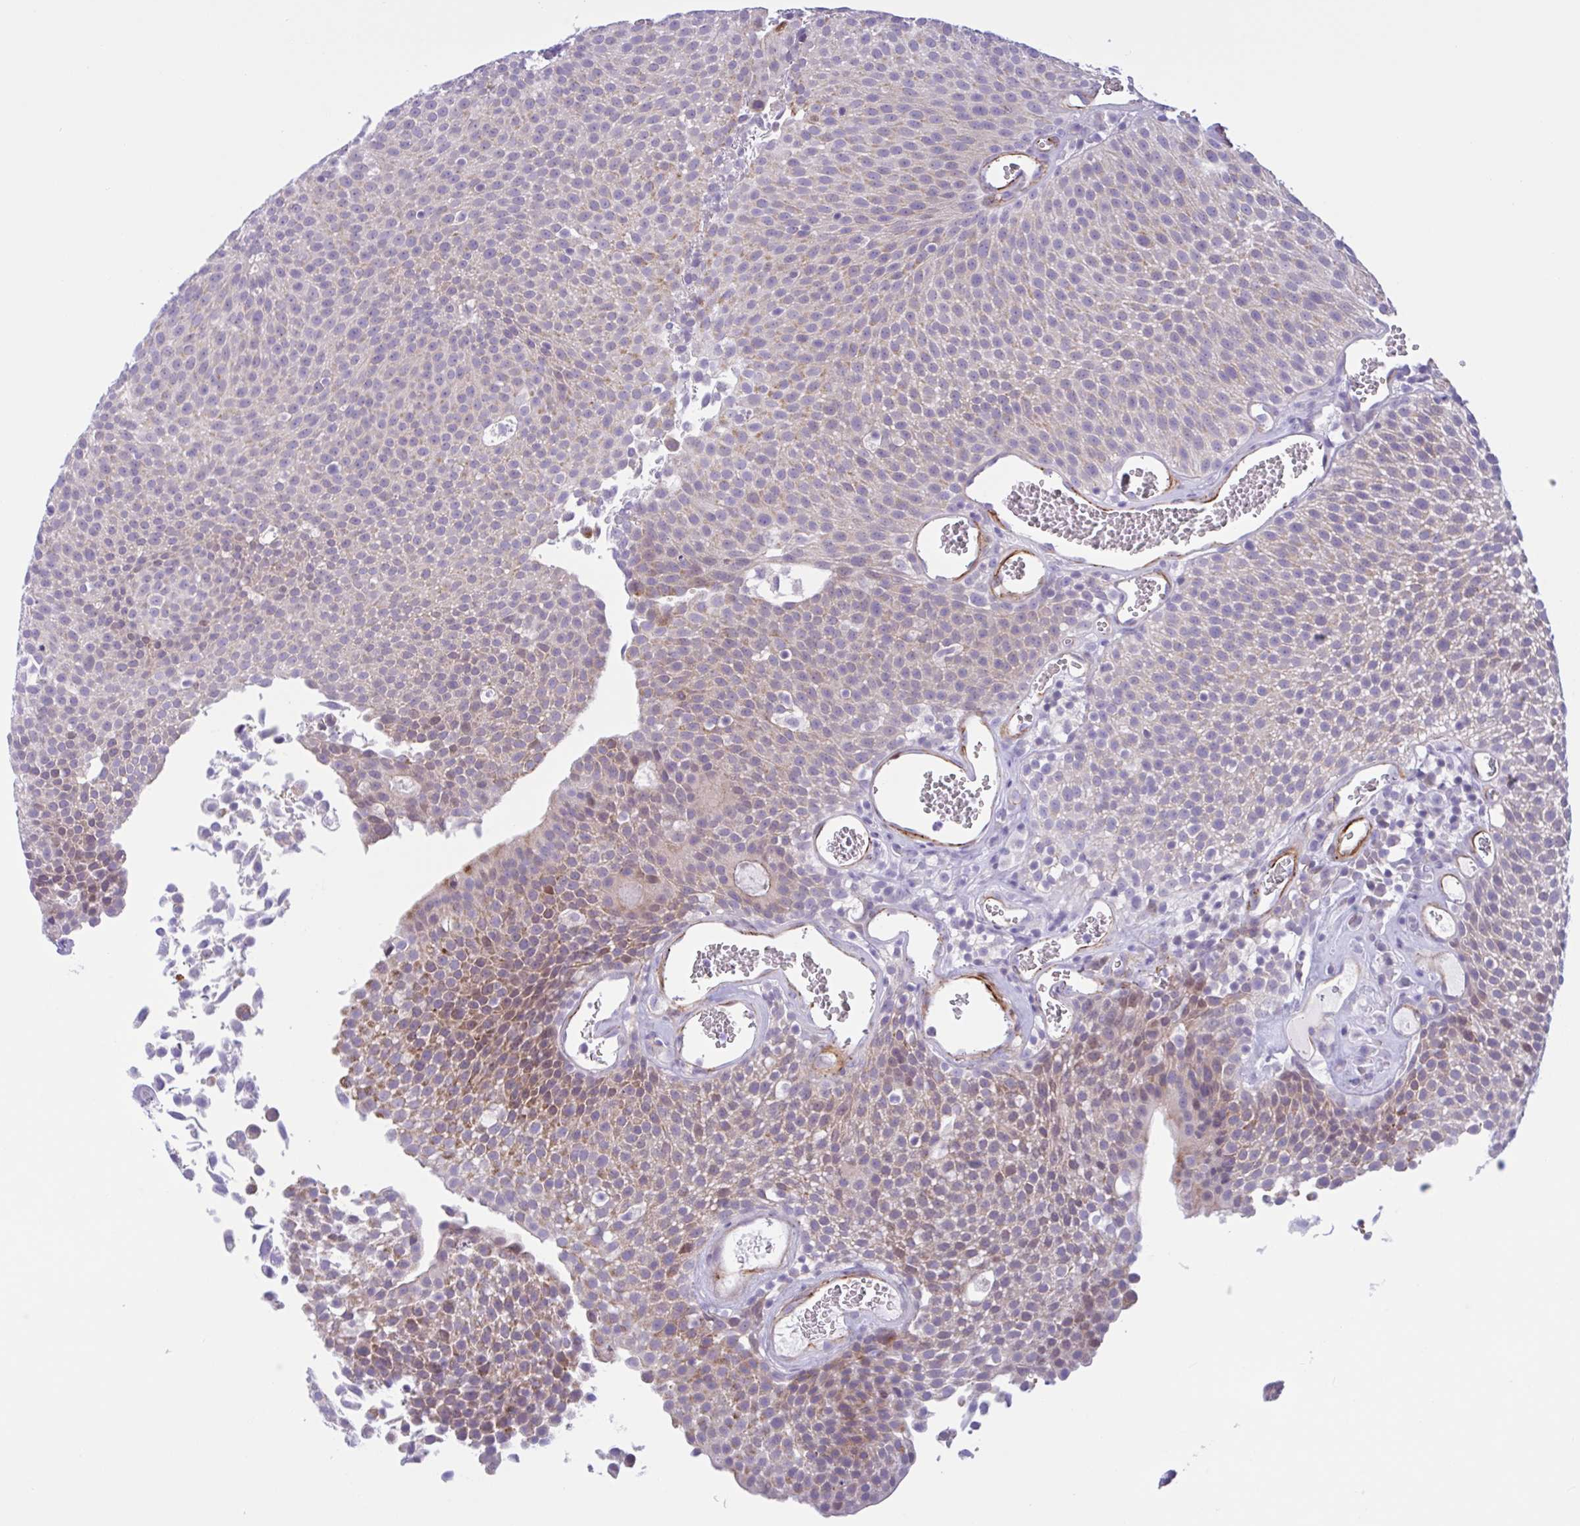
{"staining": {"intensity": "weak", "quantity": "25%-75%", "location": "cytoplasmic/membranous"}, "tissue": "urothelial cancer", "cell_type": "Tumor cells", "image_type": "cancer", "snomed": [{"axis": "morphology", "description": "Urothelial carcinoma, Low grade"}, {"axis": "topography", "description": "Urinary bladder"}], "caption": "Approximately 25%-75% of tumor cells in low-grade urothelial carcinoma demonstrate weak cytoplasmic/membranous protein positivity as visualized by brown immunohistochemical staining.", "gene": "AHCYL2", "patient": {"sex": "female", "age": 79}}